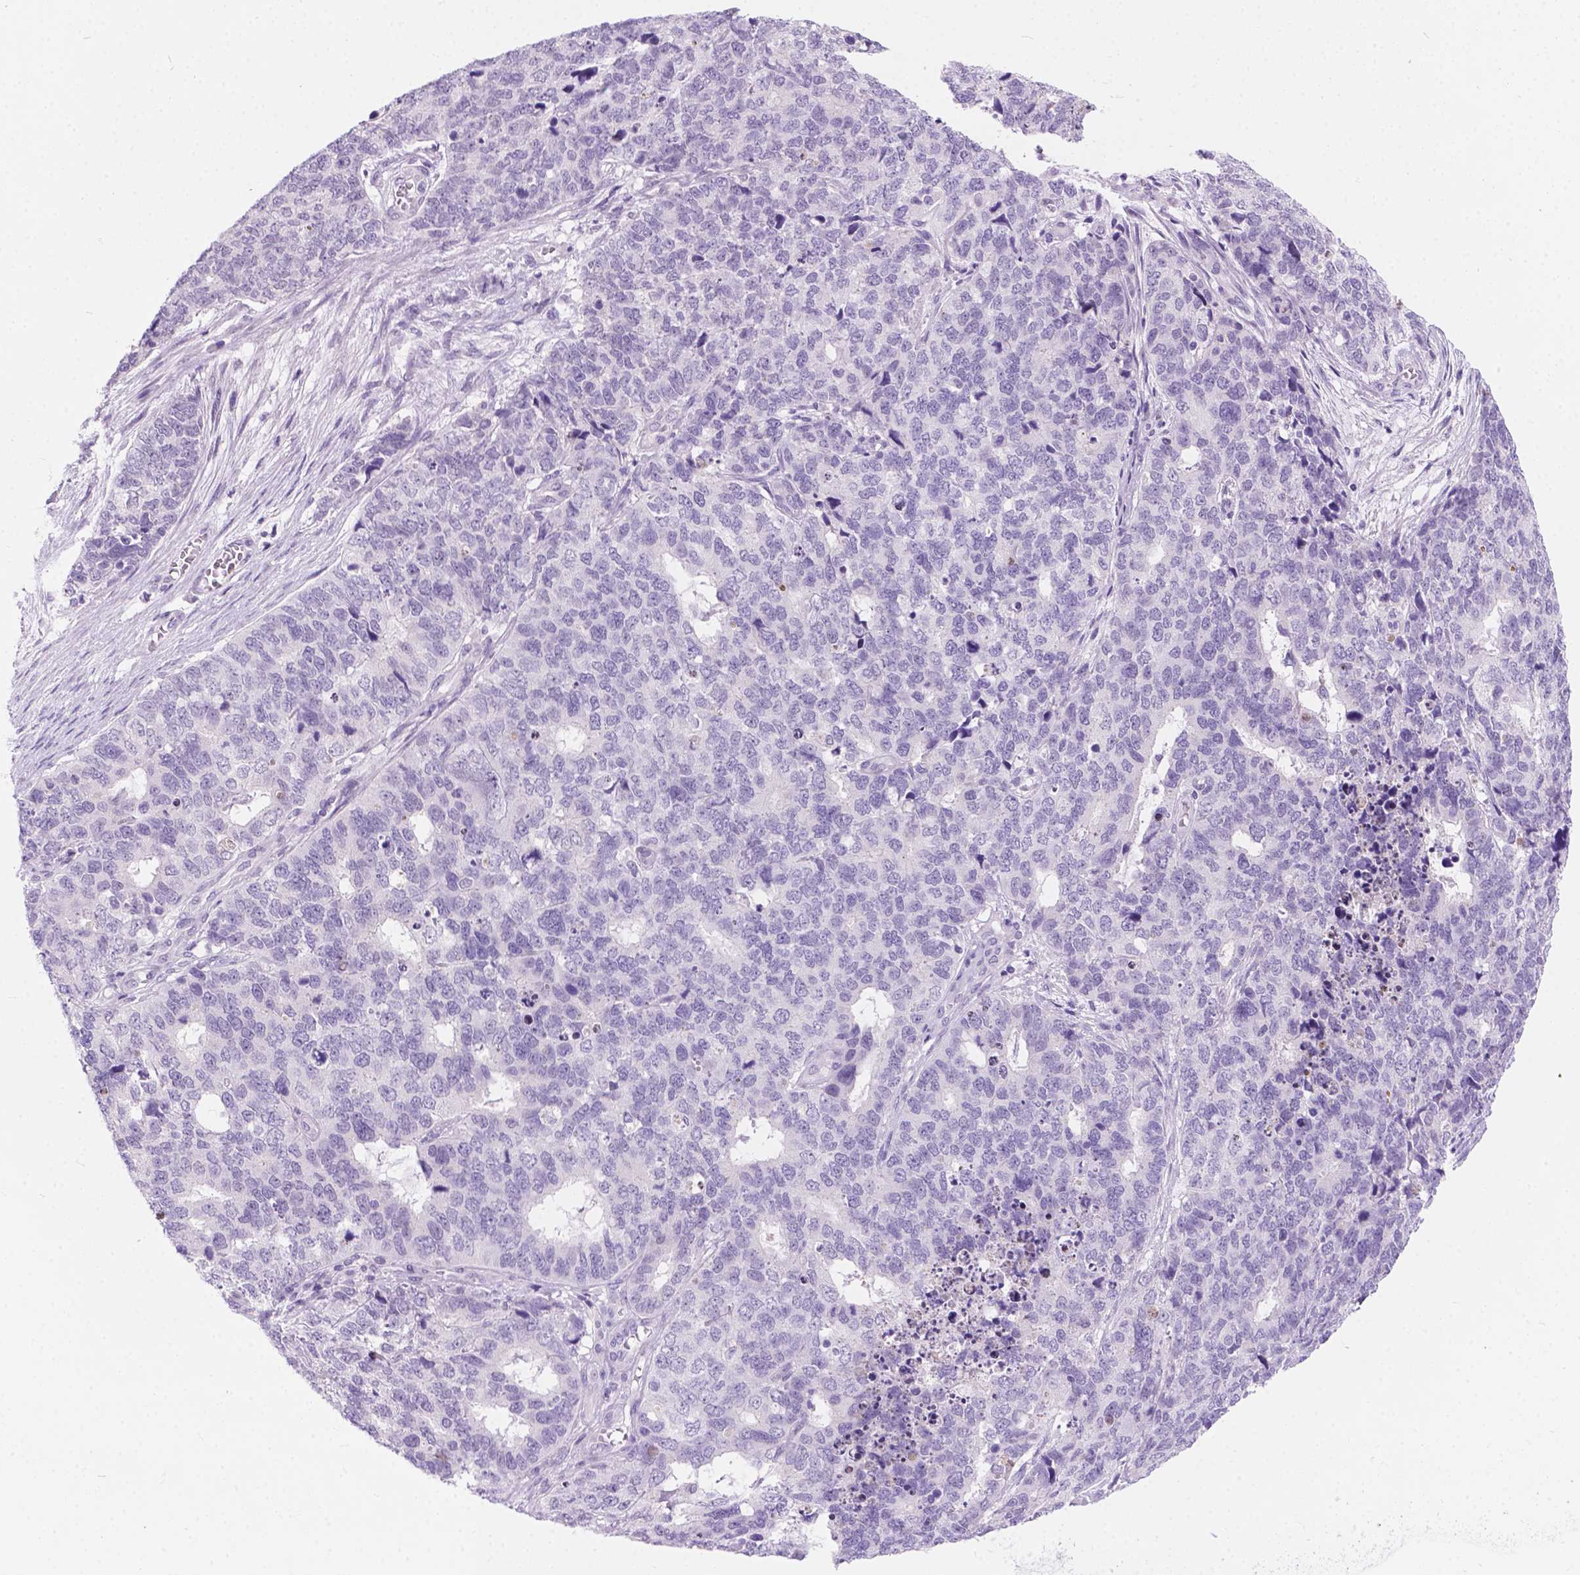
{"staining": {"intensity": "negative", "quantity": "none", "location": "none"}, "tissue": "cervical cancer", "cell_type": "Tumor cells", "image_type": "cancer", "snomed": [{"axis": "morphology", "description": "Squamous cell carcinoma, NOS"}, {"axis": "topography", "description": "Cervix"}], "caption": "High magnification brightfield microscopy of cervical cancer stained with DAB (3,3'-diaminobenzidine) (brown) and counterstained with hematoxylin (blue): tumor cells show no significant expression.", "gene": "ARMS2", "patient": {"sex": "female", "age": 63}}